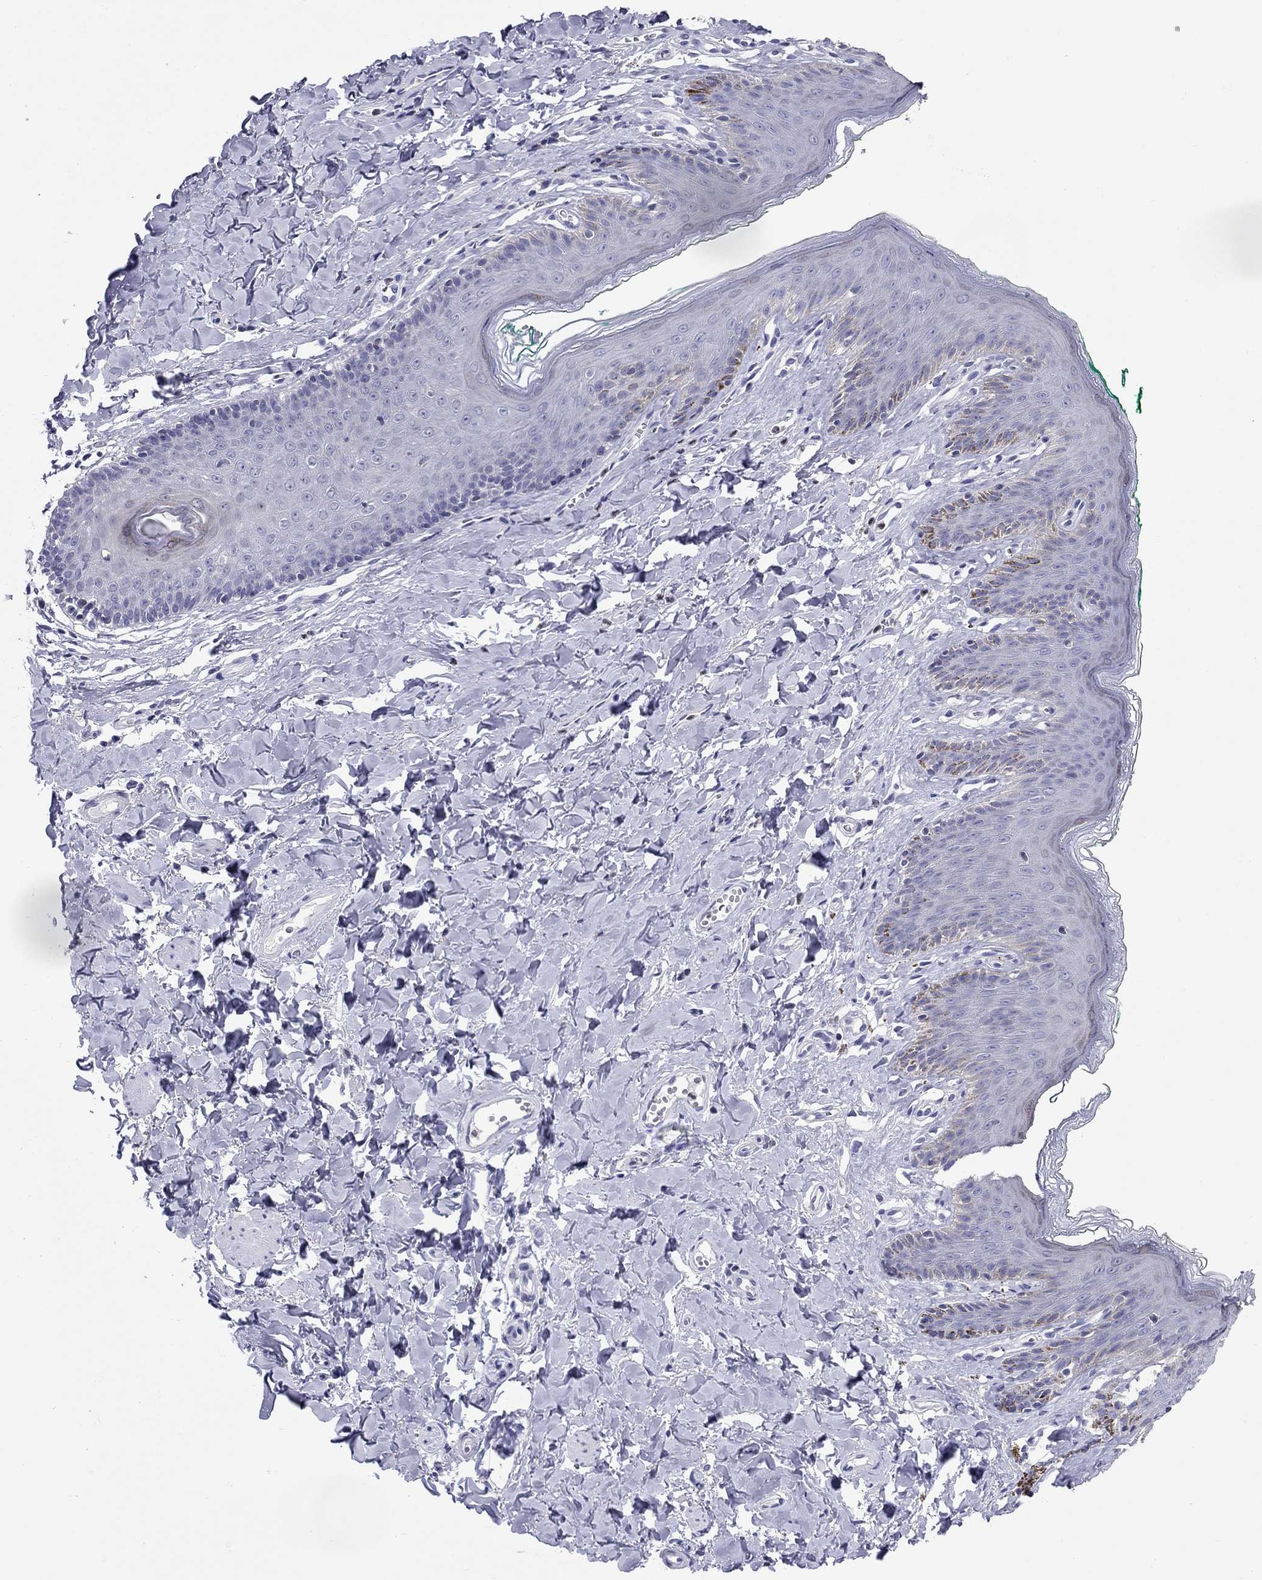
{"staining": {"intensity": "negative", "quantity": "none", "location": "none"}, "tissue": "skin", "cell_type": "Epidermal cells", "image_type": "normal", "snomed": [{"axis": "morphology", "description": "Normal tissue, NOS"}, {"axis": "topography", "description": "Vulva"}], "caption": "Skin was stained to show a protein in brown. There is no significant positivity in epidermal cells. Nuclei are stained in blue.", "gene": "SLC46A2", "patient": {"sex": "female", "age": 66}}